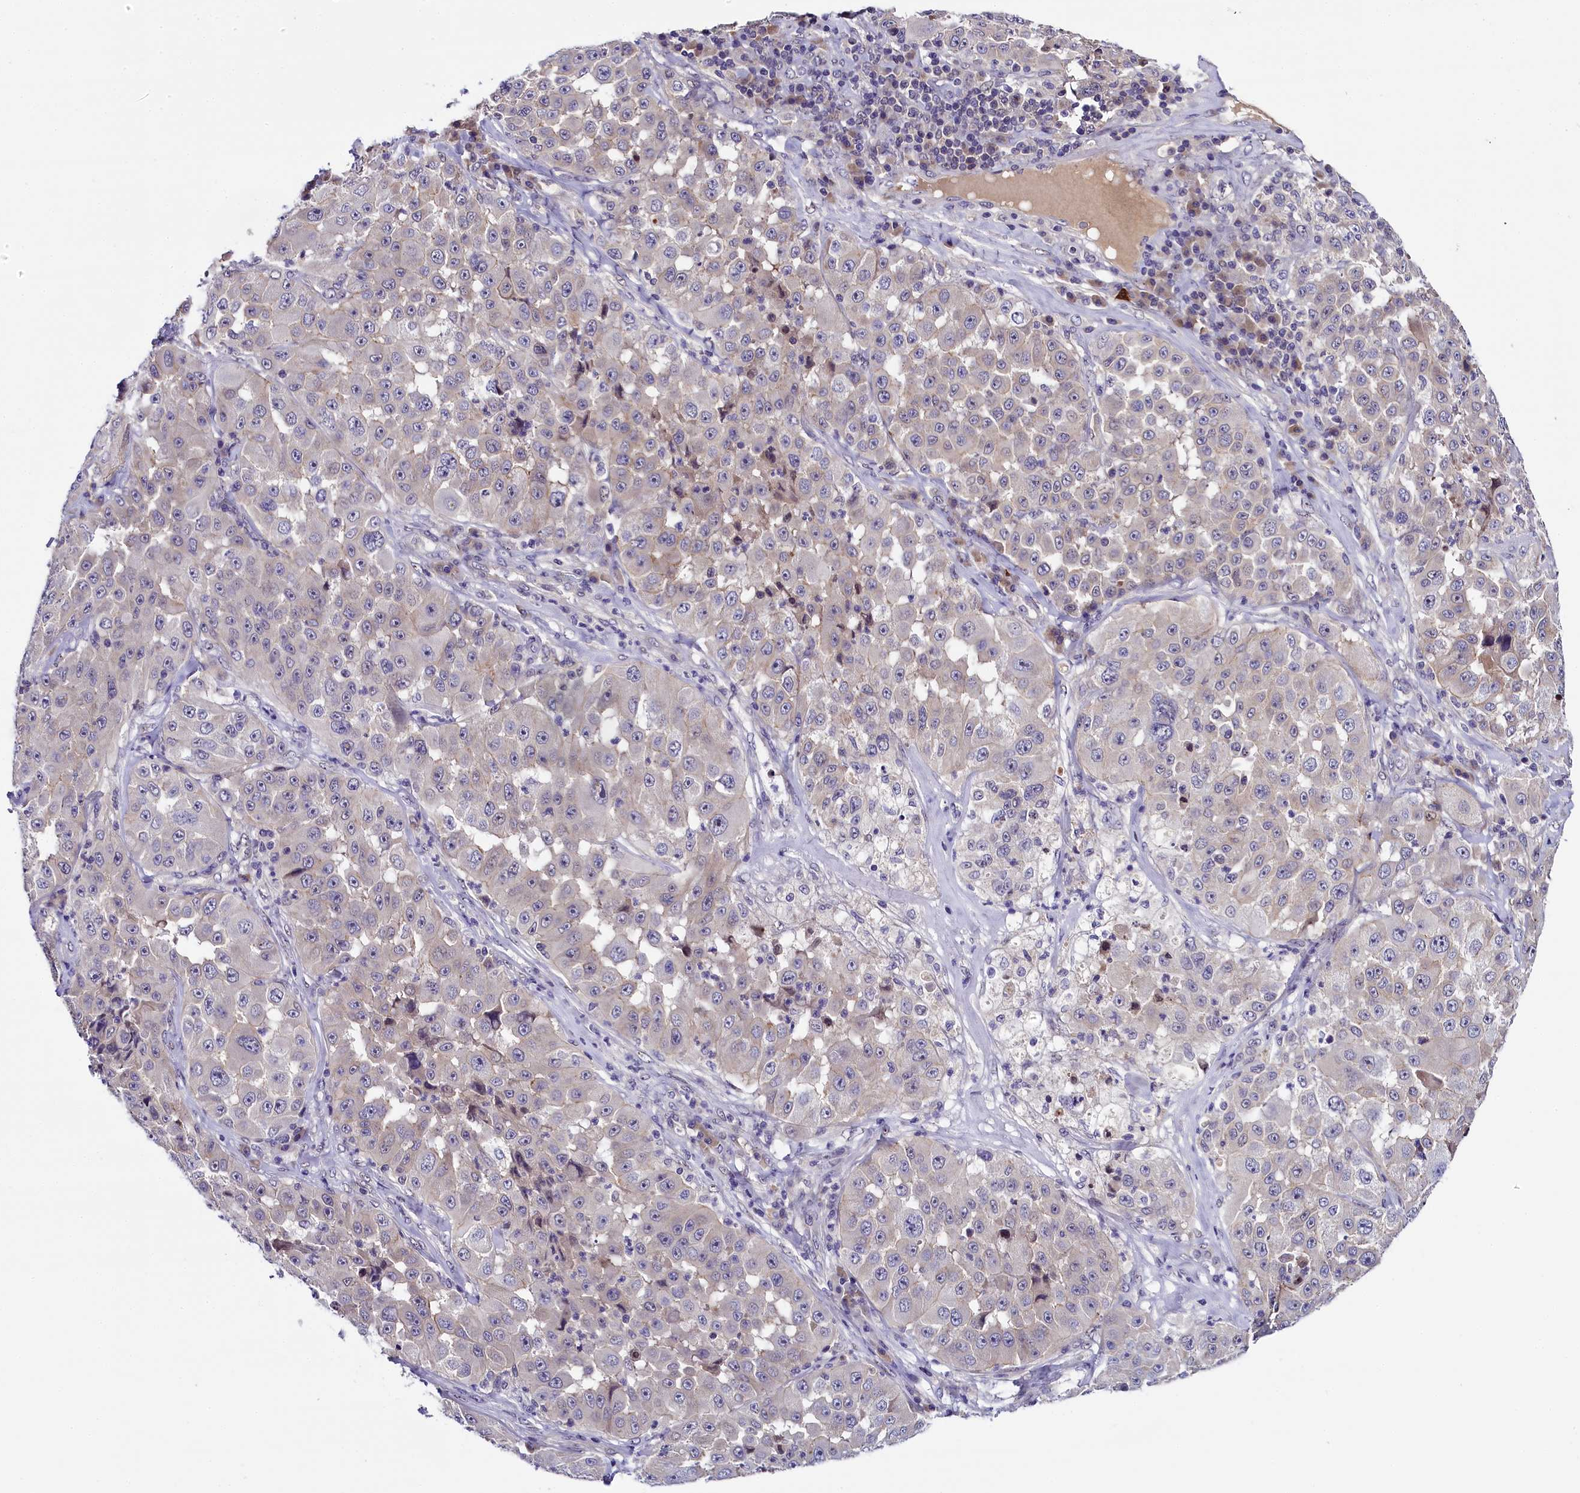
{"staining": {"intensity": "negative", "quantity": "none", "location": "none"}, "tissue": "melanoma", "cell_type": "Tumor cells", "image_type": "cancer", "snomed": [{"axis": "morphology", "description": "Malignant melanoma, Metastatic site"}, {"axis": "topography", "description": "Lymph node"}], "caption": "Histopathology image shows no protein positivity in tumor cells of malignant melanoma (metastatic site) tissue.", "gene": "ENKD1", "patient": {"sex": "male", "age": 62}}